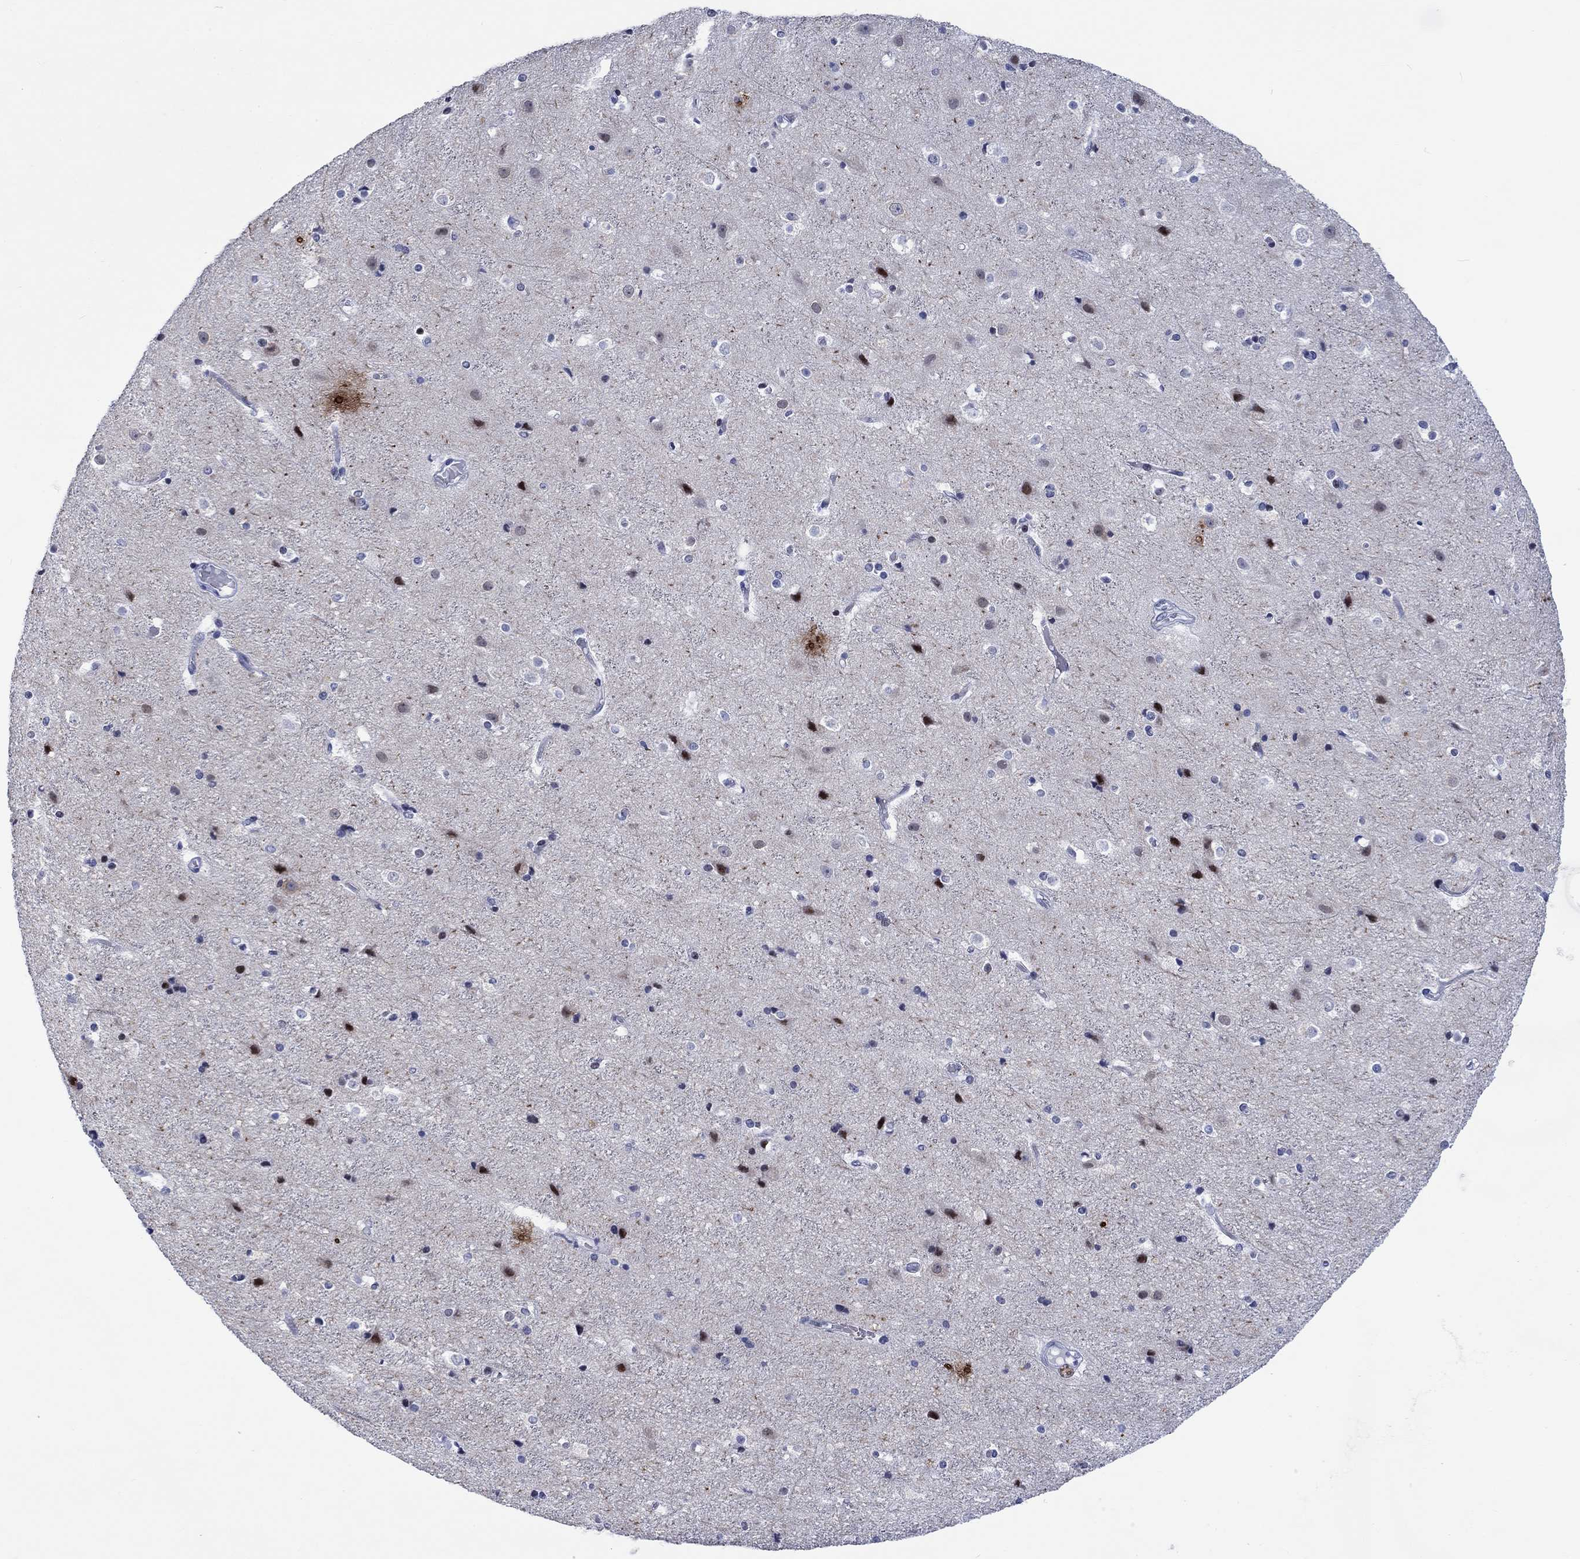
{"staining": {"intensity": "negative", "quantity": "none", "location": "none"}, "tissue": "cerebral cortex", "cell_type": "Endothelial cells", "image_type": "normal", "snomed": [{"axis": "morphology", "description": "Normal tissue, NOS"}, {"axis": "topography", "description": "Cerebral cortex"}], "caption": "Immunohistochemical staining of benign cerebral cortex reveals no significant staining in endothelial cells.", "gene": "CDCA2", "patient": {"sex": "female", "age": 52}}